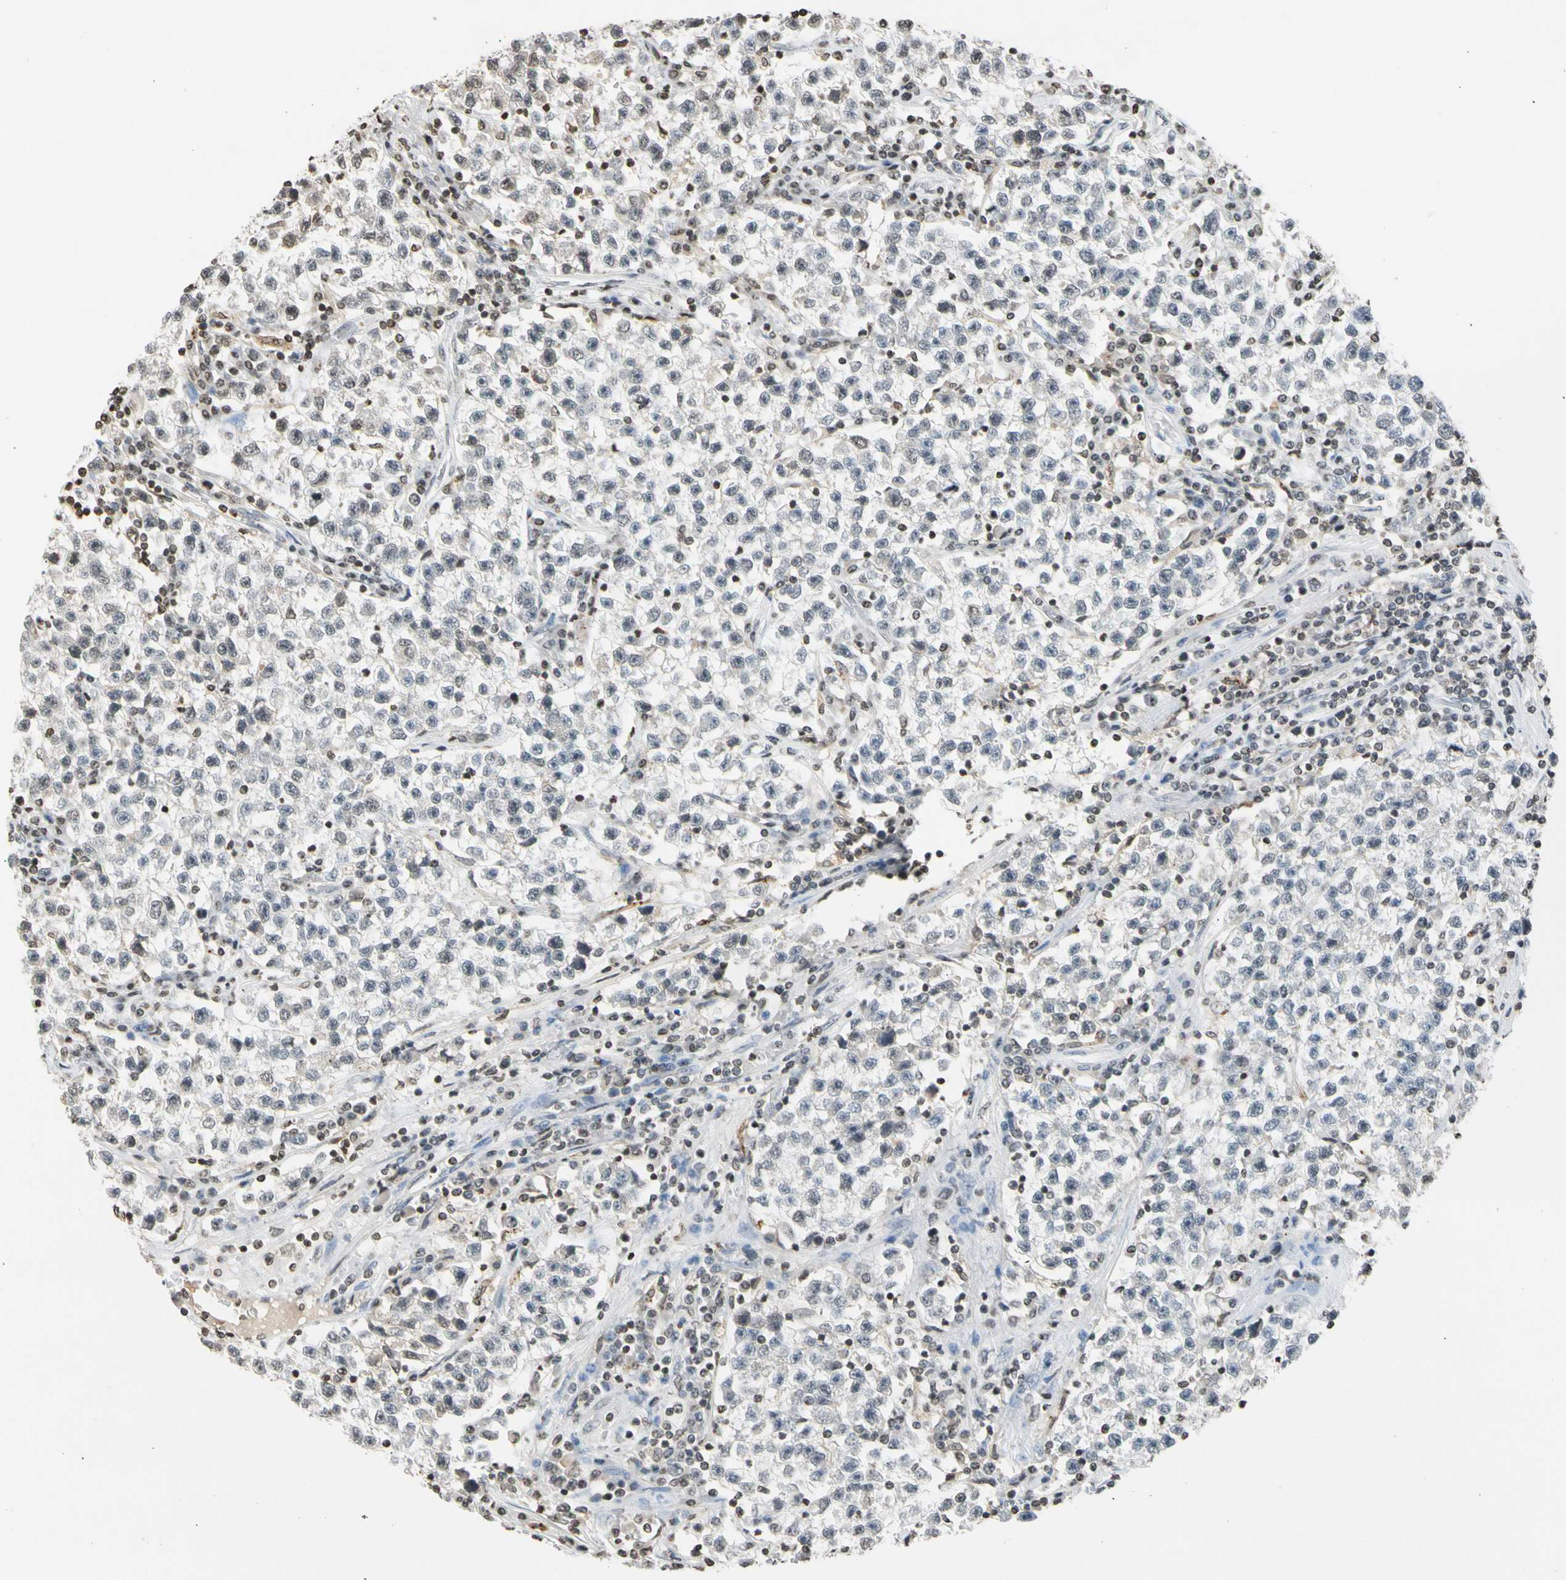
{"staining": {"intensity": "negative", "quantity": "none", "location": "none"}, "tissue": "testis cancer", "cell_type": "Tumor cells", "image_type": "cancer", "snomed": [{"axis": "morphology", "description": "Seminoma, NOS"}, {"axis": "topography", "description": "Testis"}], "caption": "Micrograph shows no protein staining in tumor cells of testis cancer (seminoma) tissue.", "gene": "GPX4", "patient": {"sex": "male", "age": 22}}